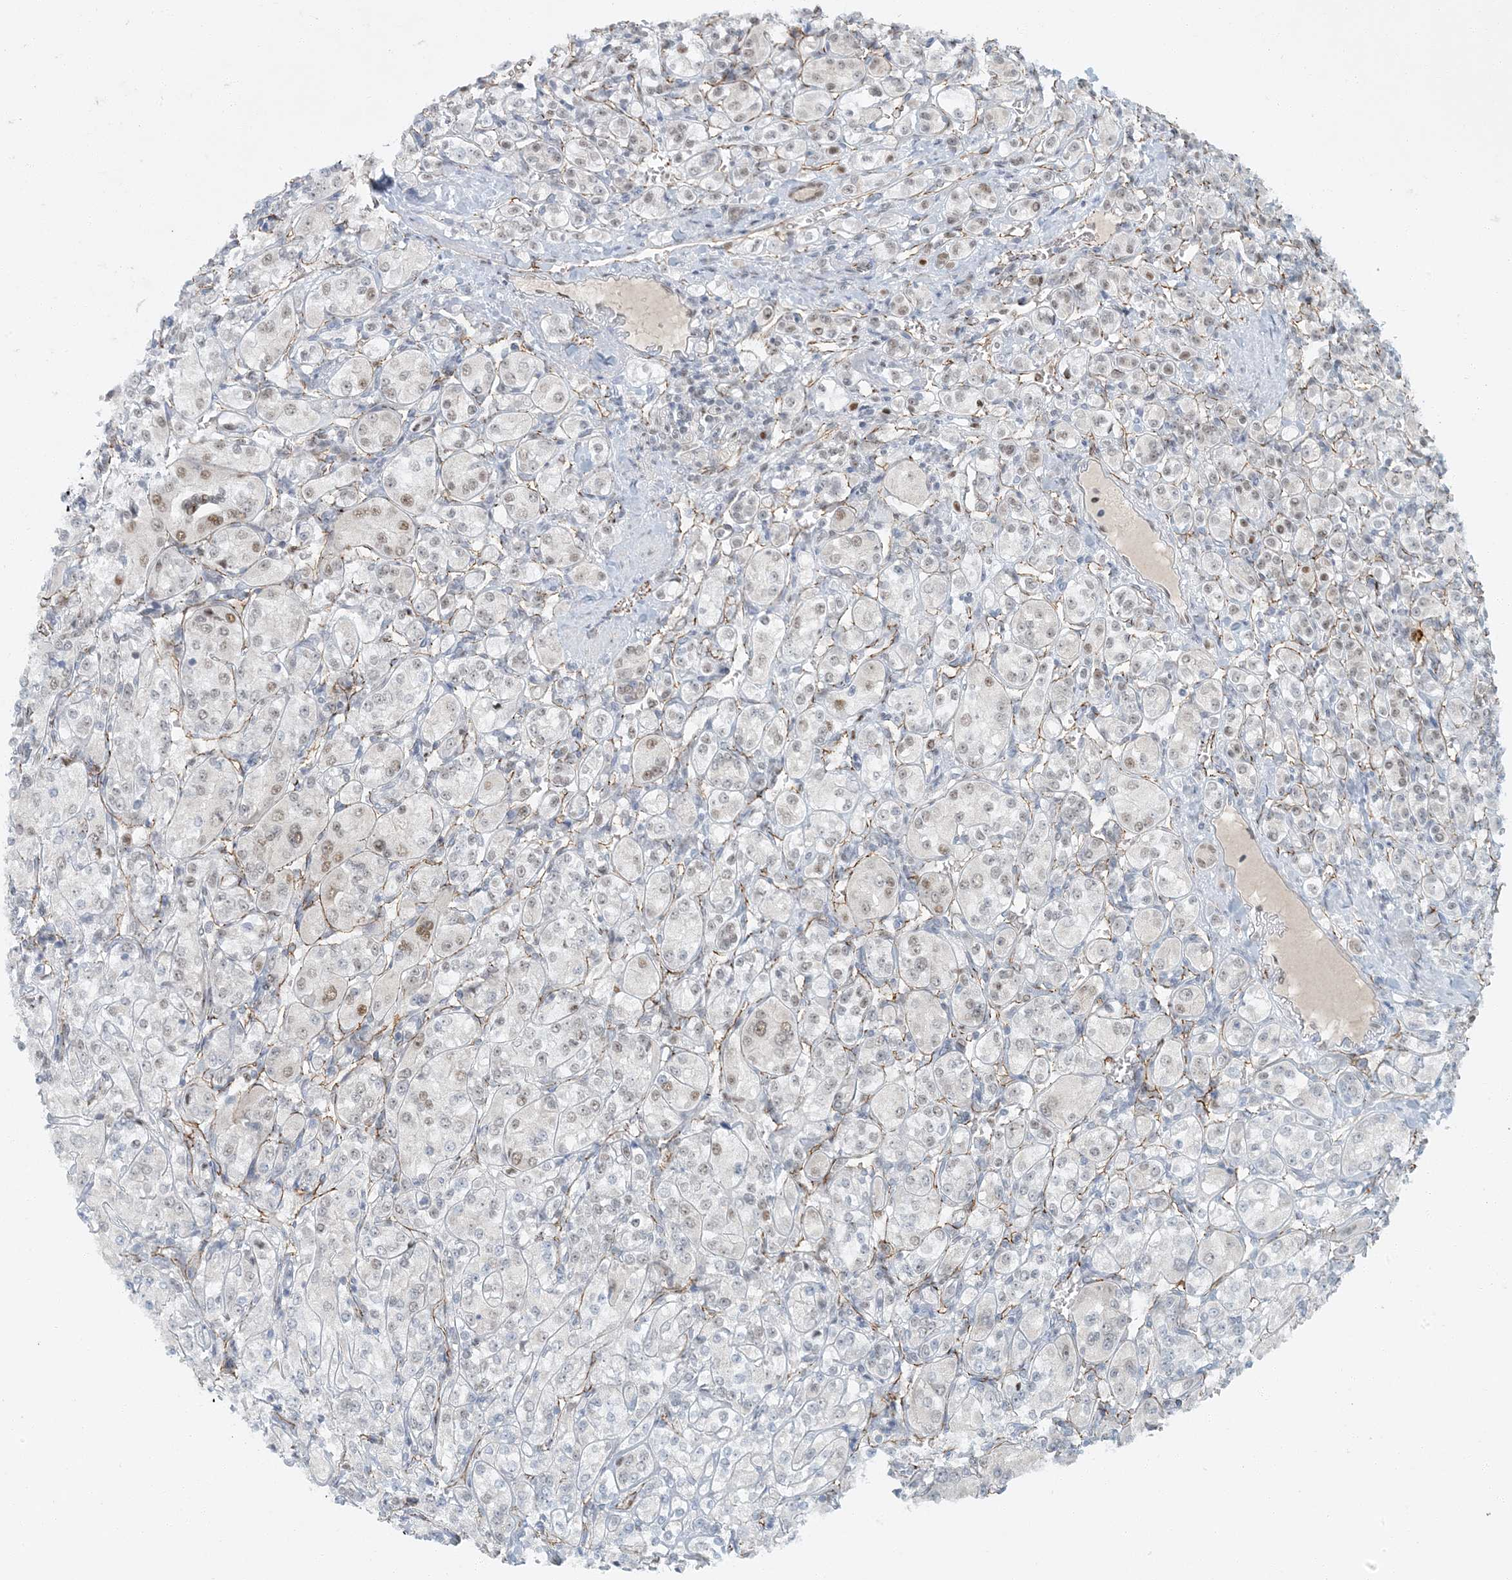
{"staining": {"intensity": "weak", "quantity": "<25%", "location": "nuclear"}, "tissue": "renal cancer", "cell_type": "Tumor cells", "image_type": "cancer", "snomed": [{"axis": "morphology", "description": "Adenocarcinoma, NOS"}, {"axis": "topography", "description": "Kidney"}], "caption": "Tumor cells show no significant staining in renal adenocarcinoma.", "gene": "AK9", "patient": {"sex": "male", "age": 77}}